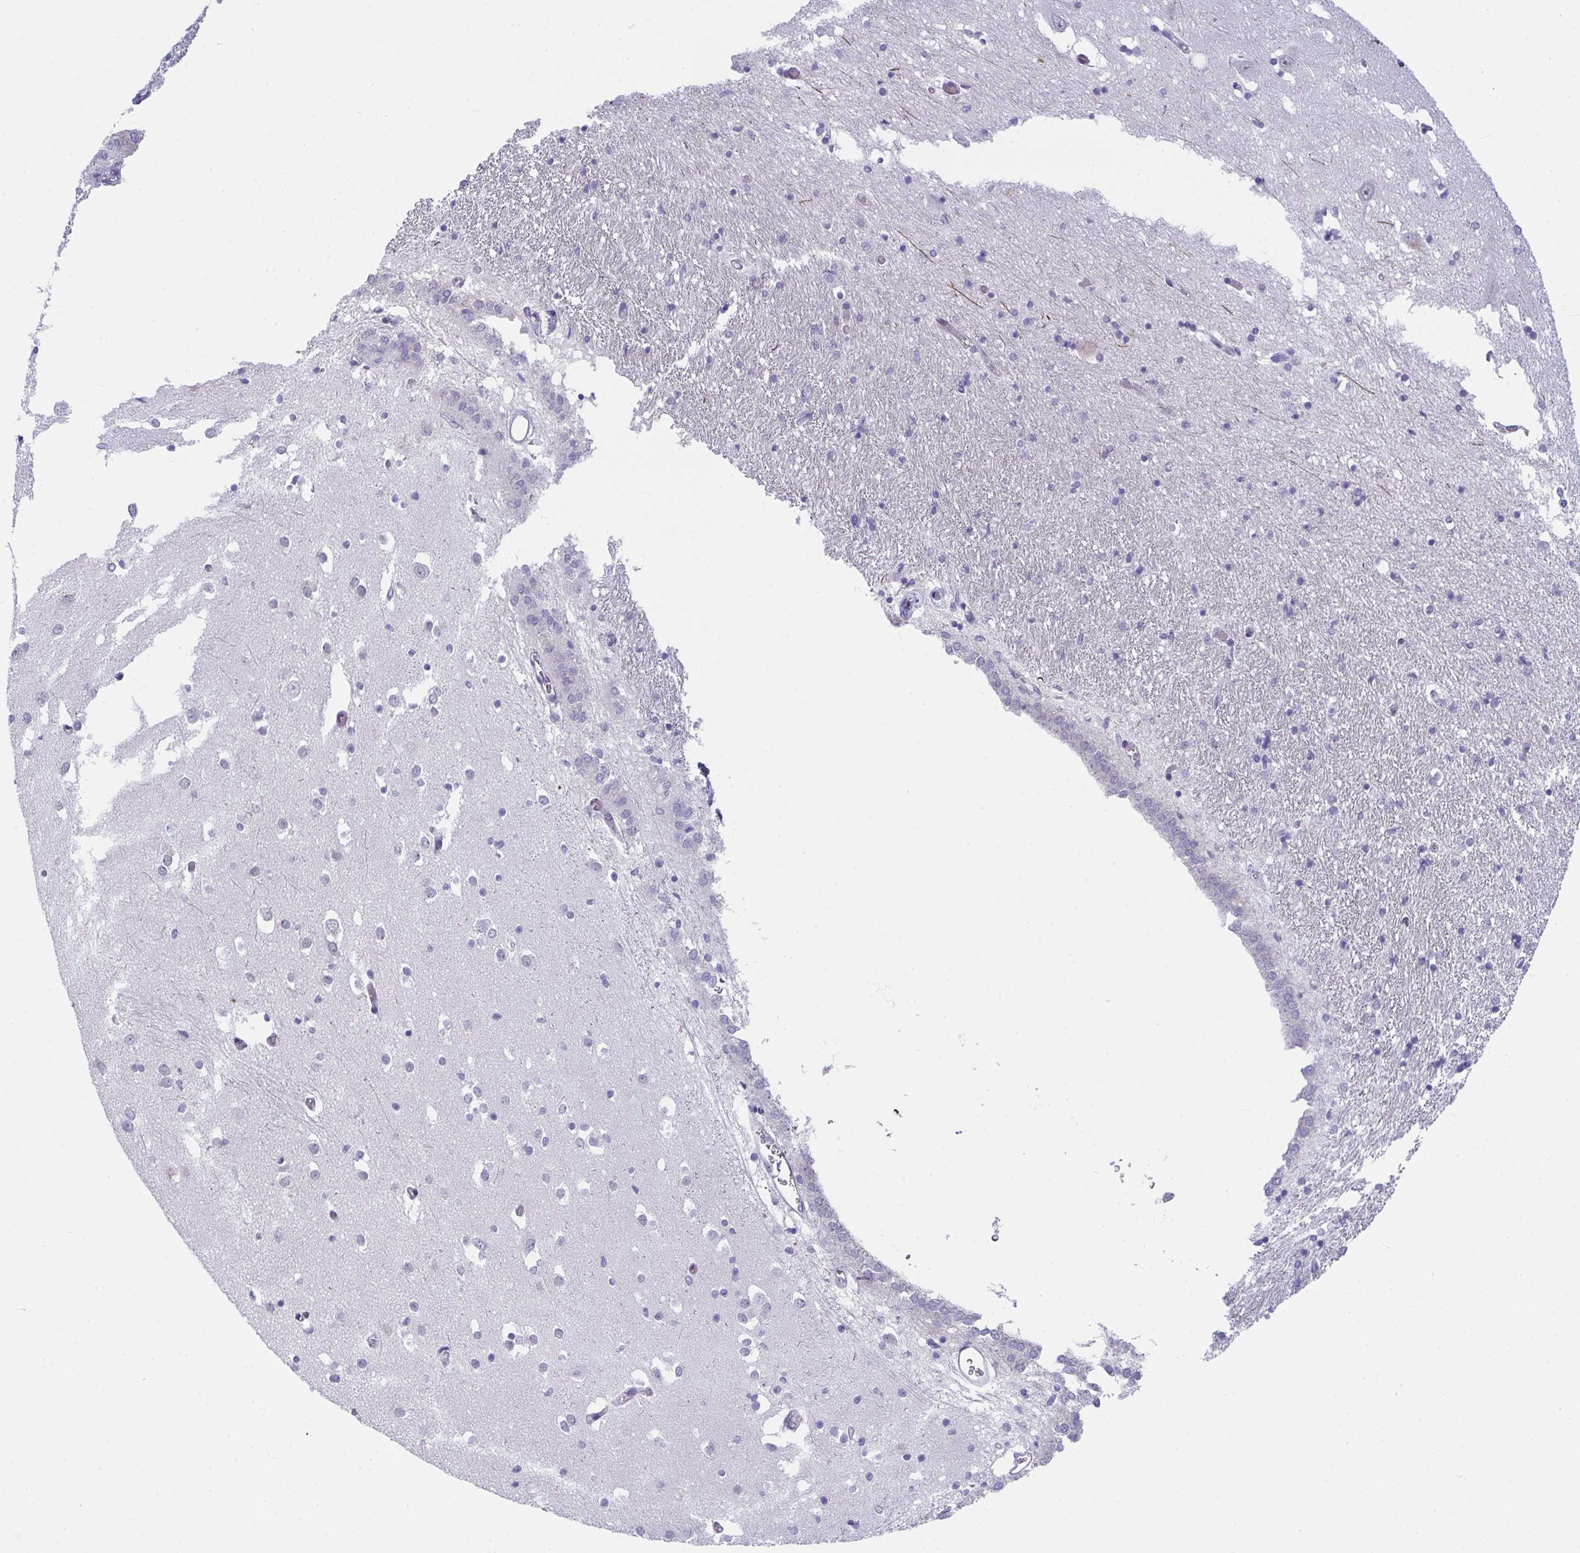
{"staining": {"intensity": "negative", "quantity": "none", "location": "none"}, "tissue": "caudate", "cell_type": "Glial cells", "image_type": "normal", "snomed": [{"axis": "morphology", "description": "Normal tissue, NOS"}, {"axis": "topography", "description": "Lateral ventricle wall"}, {"axis": "topography", "description": "Hippocampus"}], "caption": "Micrograph shows no protein positivity in glial cells of unremarkable caudate.", "gene": "MYL12A", "patient": {"sex": "female", "age": 63}}